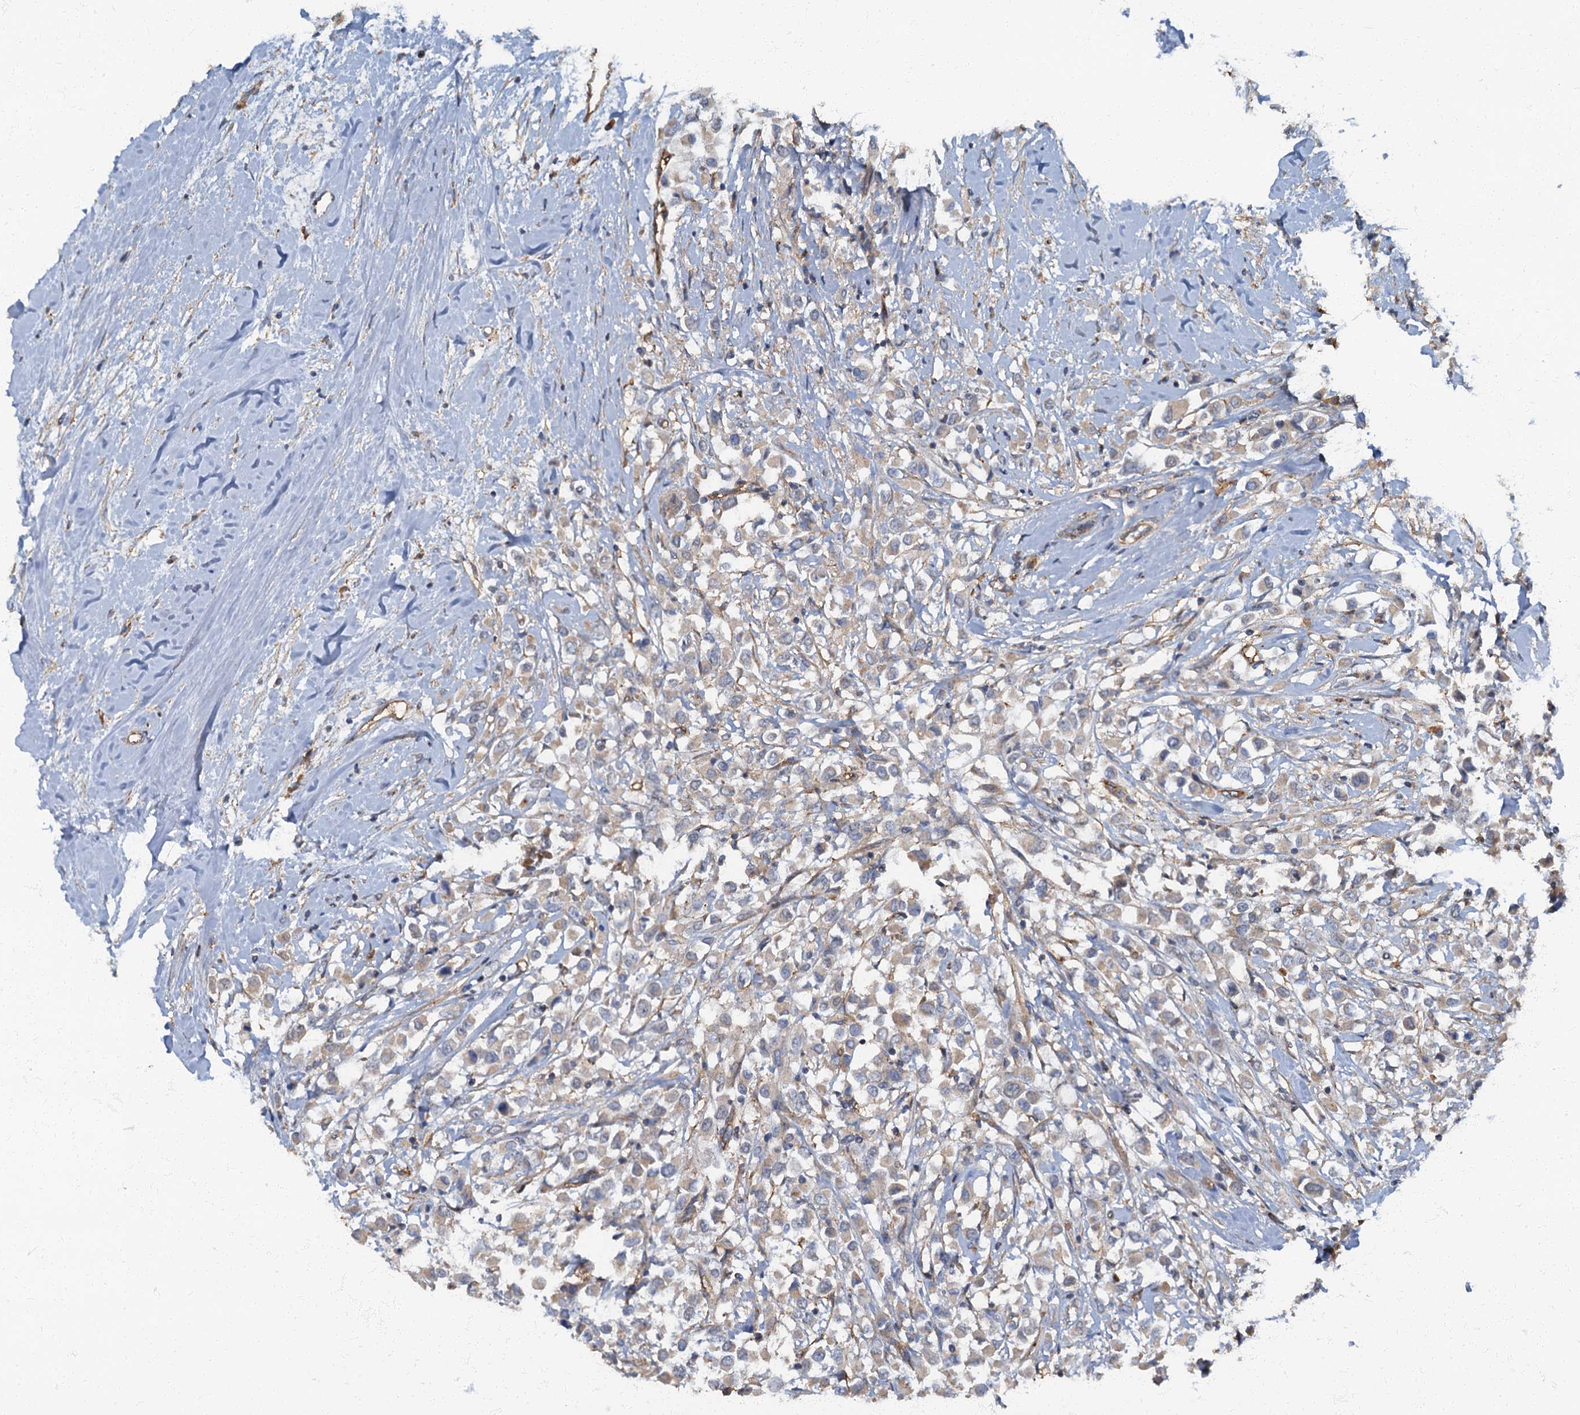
{"staining": {"intensity": "weak", "quantity": "25%-75%", "location": "cytoplasmic/membranous"}, "tissue": "breast cancer", "cell_type": "Tumor cells", "image_type": "cancer", "snomed": [{"axis": "morphology", "description": "Duct carcinoma"}, {"axis": "topography", "description": "Breast"}], "caption": "A high-resolution histopathology image shows IHC staining of breast cancer, which displays weak cytoplasmic/membranous expression in about 25%-75% of tumor cells.", "gene": "ARL11", "patient": {"sex": "female", "age": 87}}